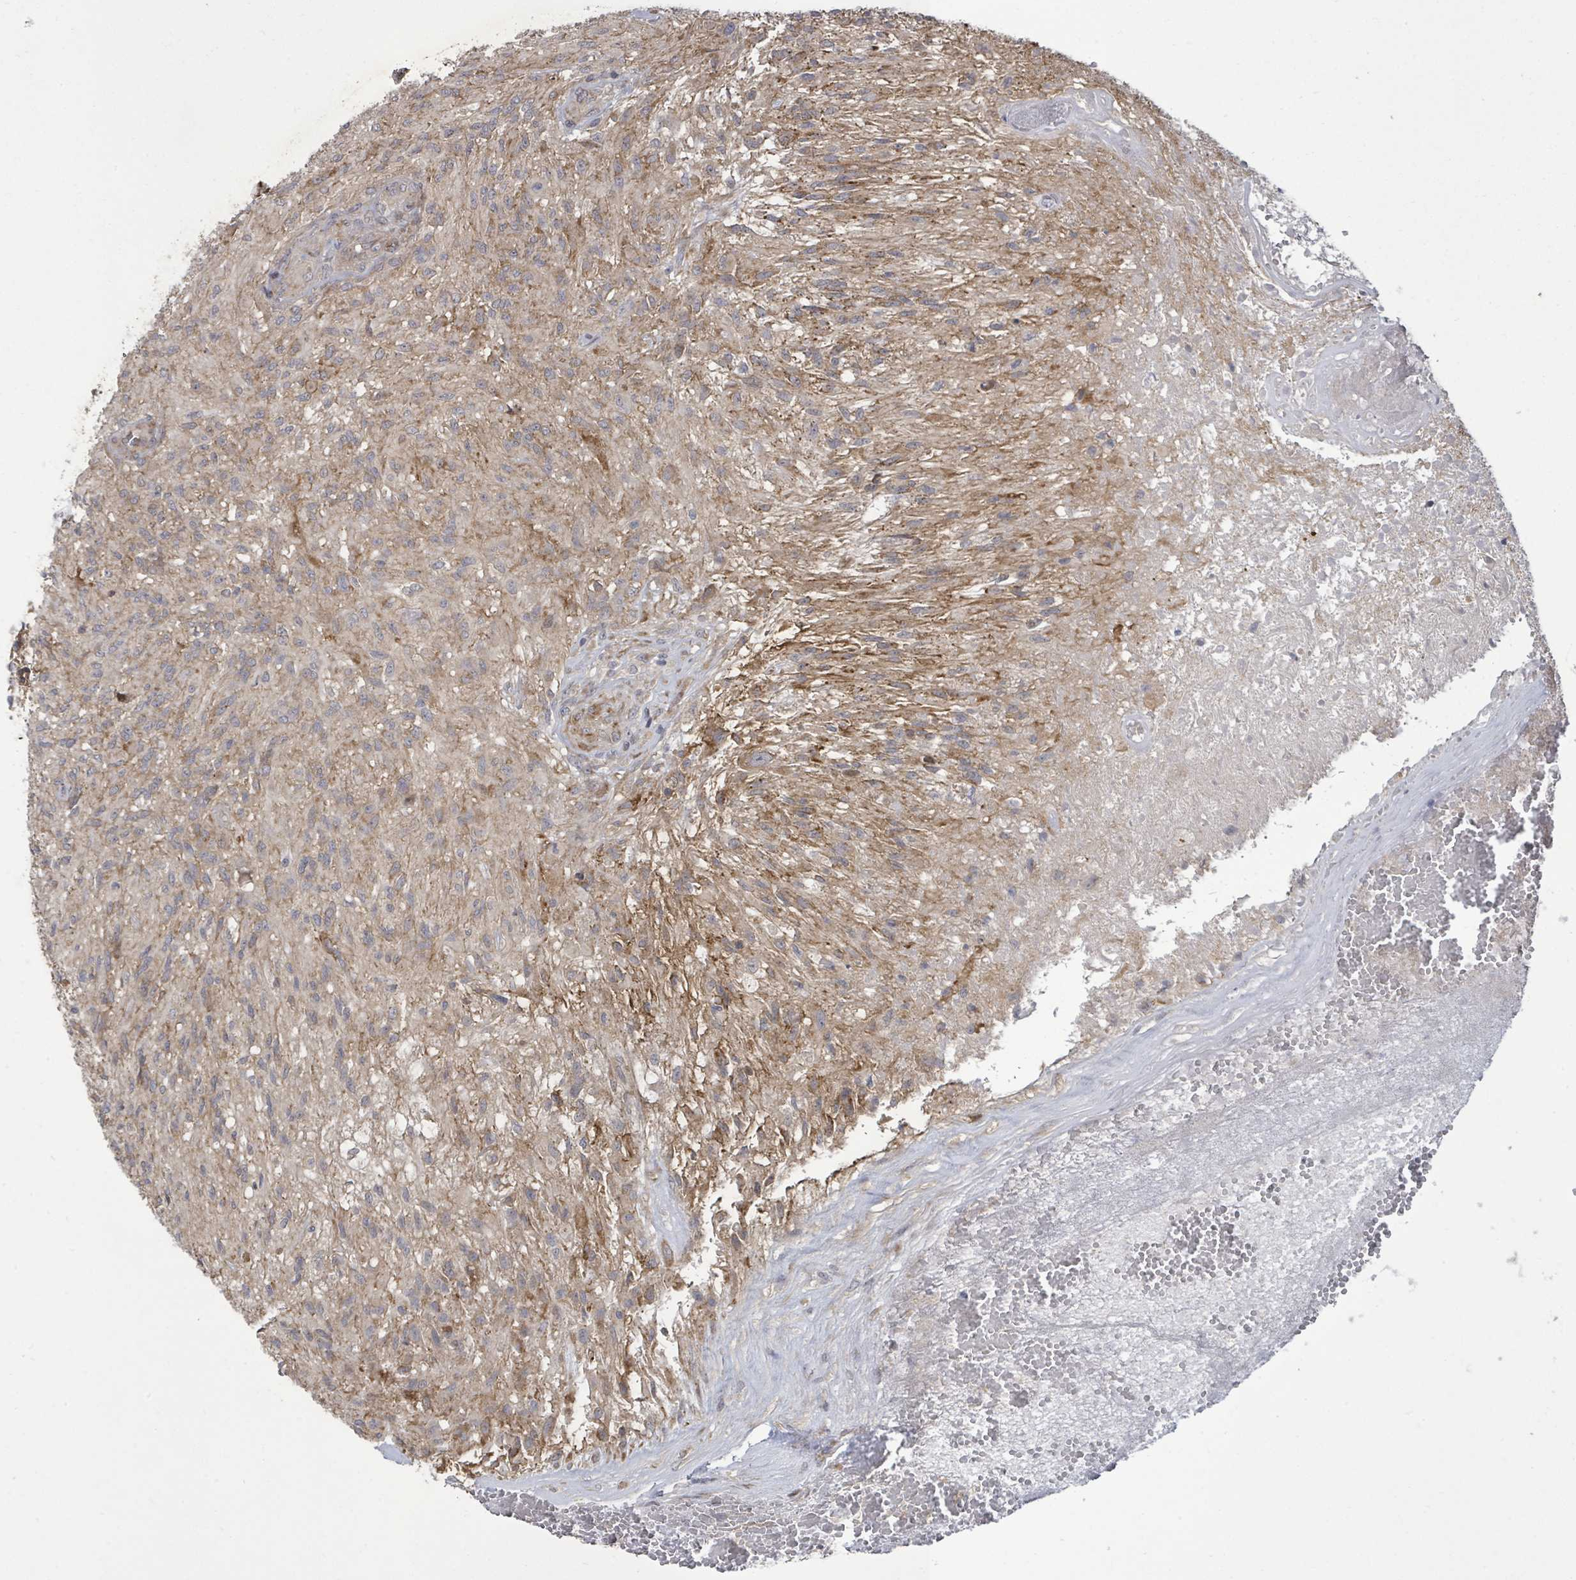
{"staining": {"intensity": "weak", "quantity": "<25%", "location": "cytoplasmic/membranous"}, "tissue": "glioma", "cell_type": "Tumor cells", "image_type": "cancer", "snomed": [{"axis": "morphology", "description": "Glioma, malignant, High grade"}, {"axis": "topography", "description": "Brain"}], "caption": "An image of human malignant glioma (high-grade) is negative for staining in tumor cells.", "gene": "KRTAP27-1", "patient": {"sex": "male", "age": 56}}